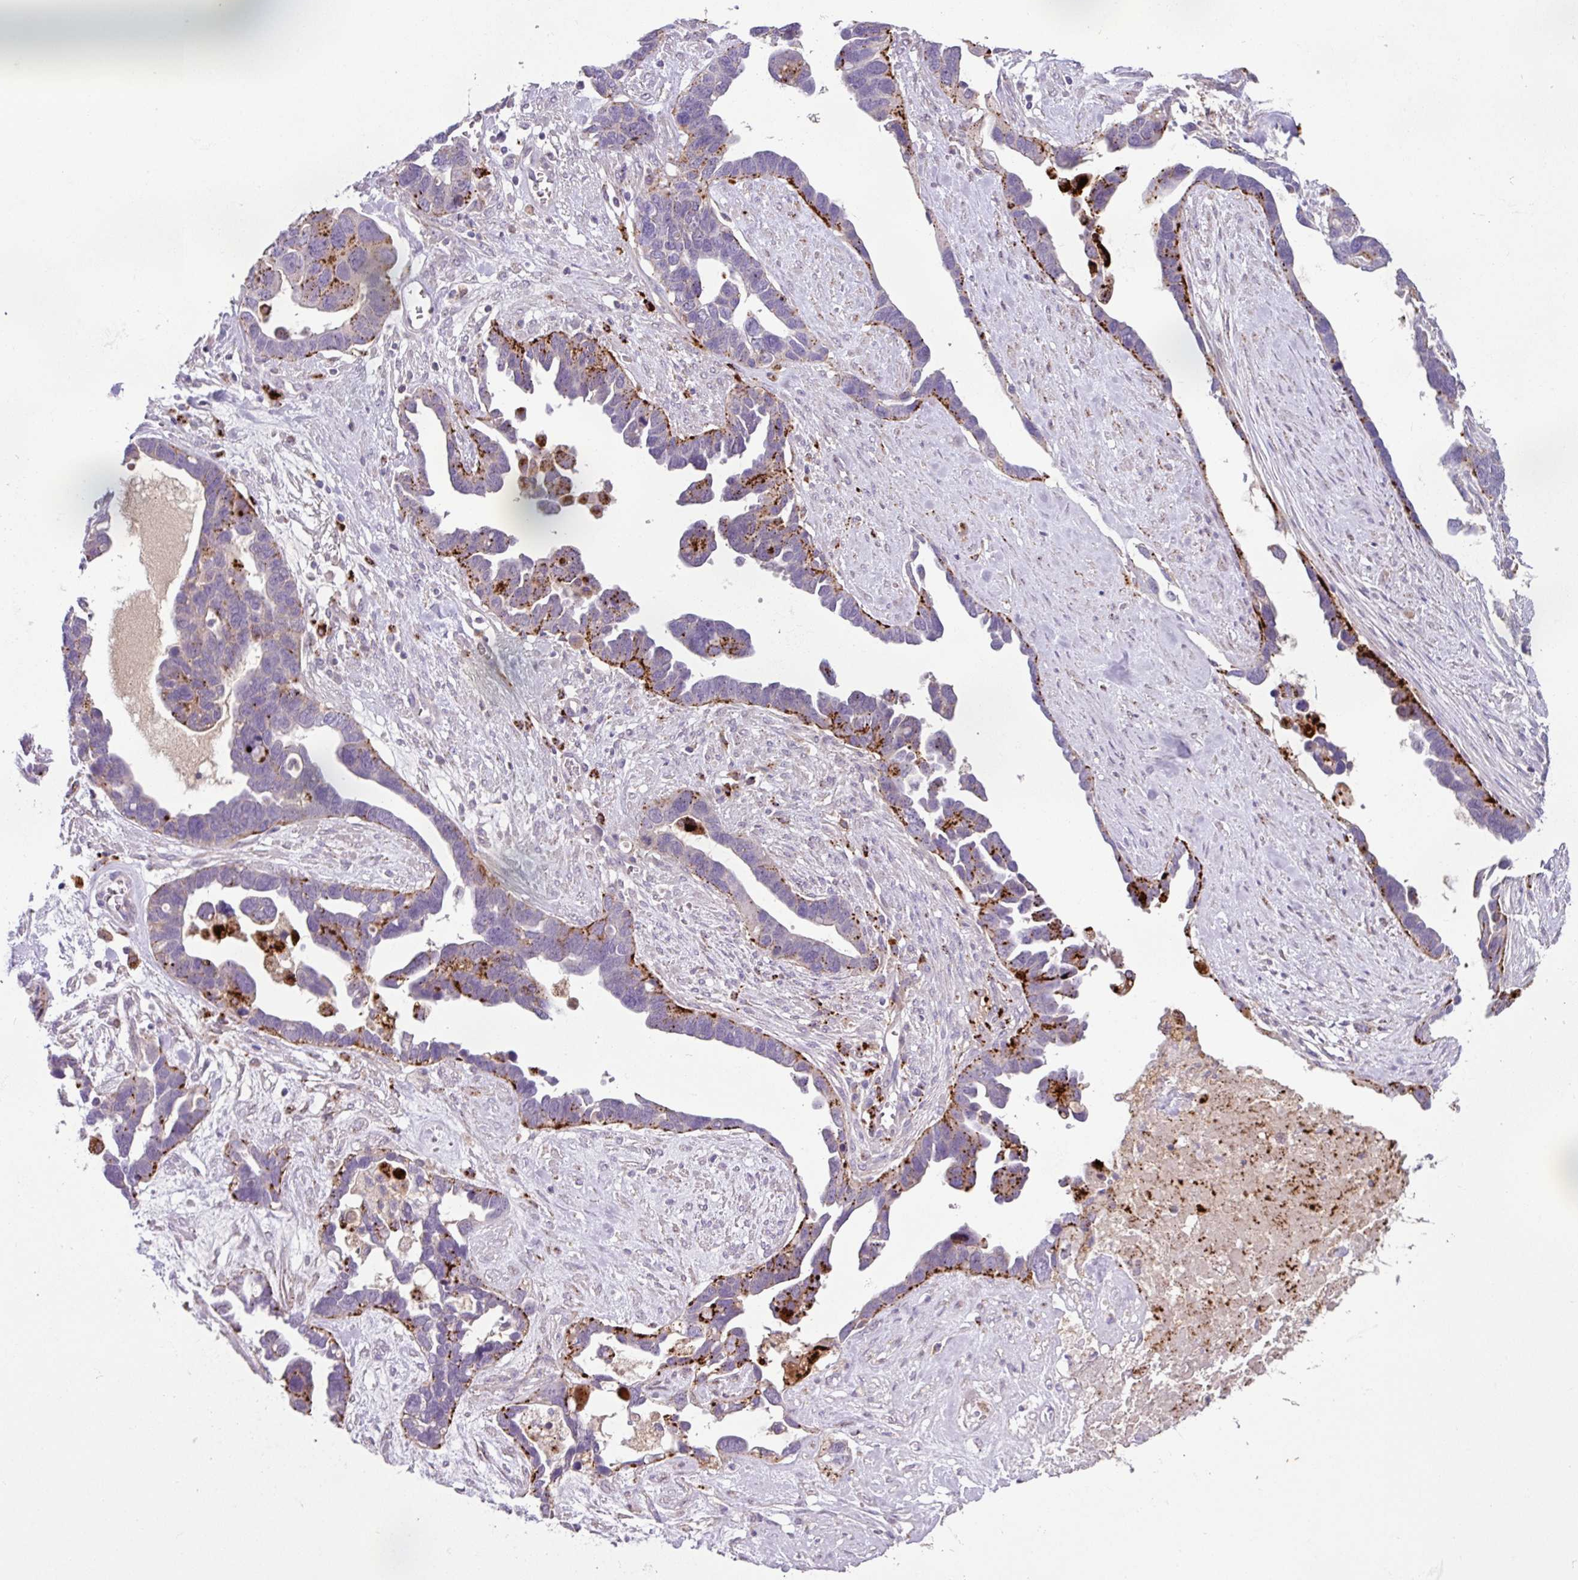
{"staining": {"intensity": "moderate", "quantity": "25%-75%", "location": "cytoplasmic/membranous"}, "tissue": "ovarian cancer", "cell_type": "Tumor cells", "image_type": "cancer", "snomed": [{"axis": "morphology", "description": "Cystadenocarcinoma, serous, NOS"}, {"axis": "topography", "description": "Ovary"}], "caption": "Immunohistochemical staining of serous cystadenocarcinoma (ovarian) demonstrates medium levels of moderate cytoplasmic/membranous protein staining in approximately 25%-75% of tumor cells.", "gene": "PLEKHH3", "patient": {"sex": "female", "age": 54}}